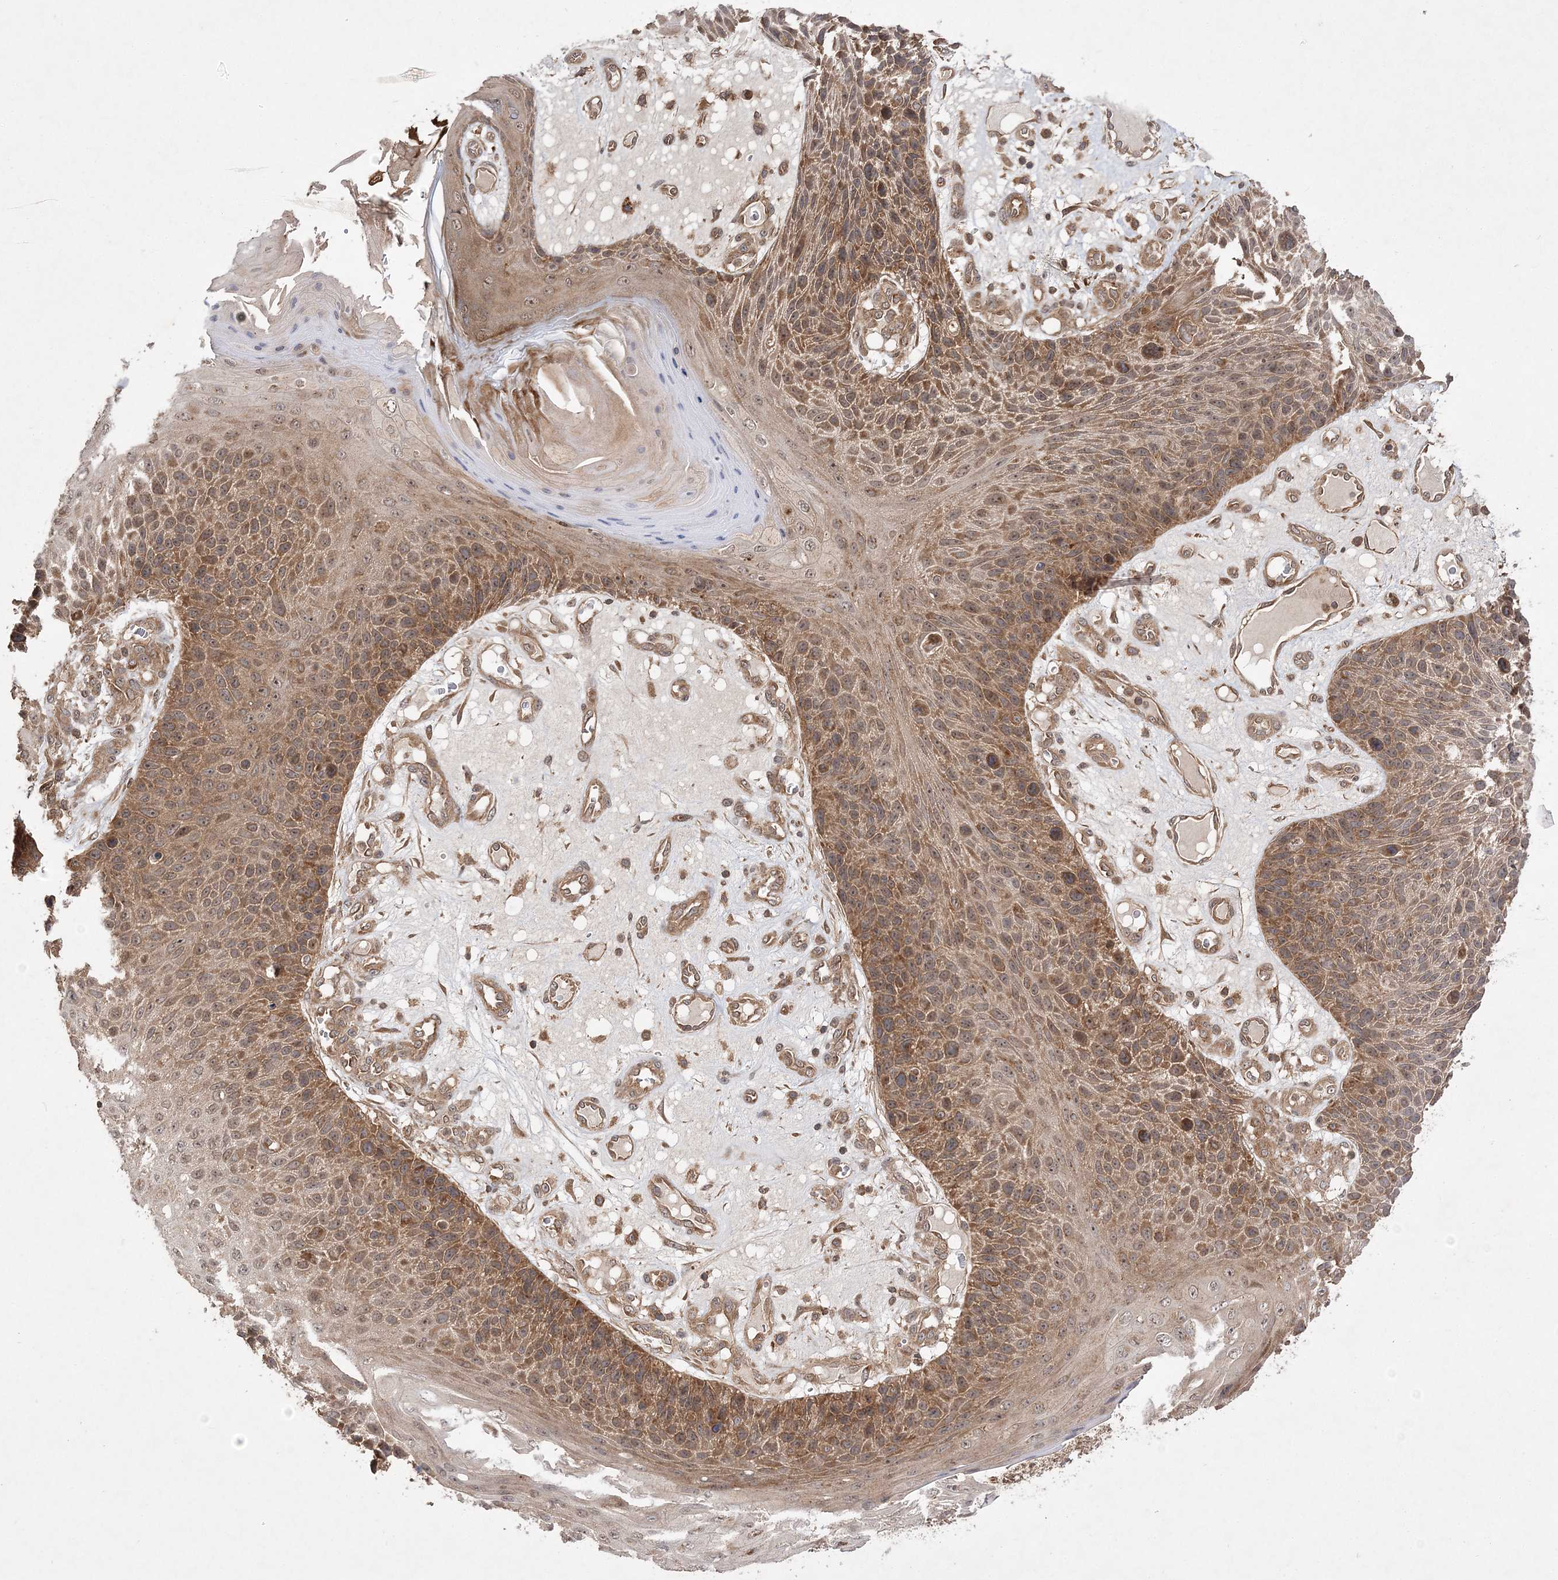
{"staining": {"intensity": "moderate", "quantity": ">75%", "location": "cytoplasmic/membranous"}, "tissue": "skin cancer", "cell_type": "Tumor cells", "image_type": "cancer", "snomed": [{"axis": "morphology", "description": "Squamous cell carcinoma, NOS"}, {"axis": "topography", "description": "Skin"}], "caption": "Immunohistochemical staining of human skin cancer (squamous cell carcinoma) exhibits medium levels of moderate cytoplasmic/membranous staining in approximately >75% of tumor cells.", "gene": "TMEM9B", "patient": {"sex": "female", "age": 88}}